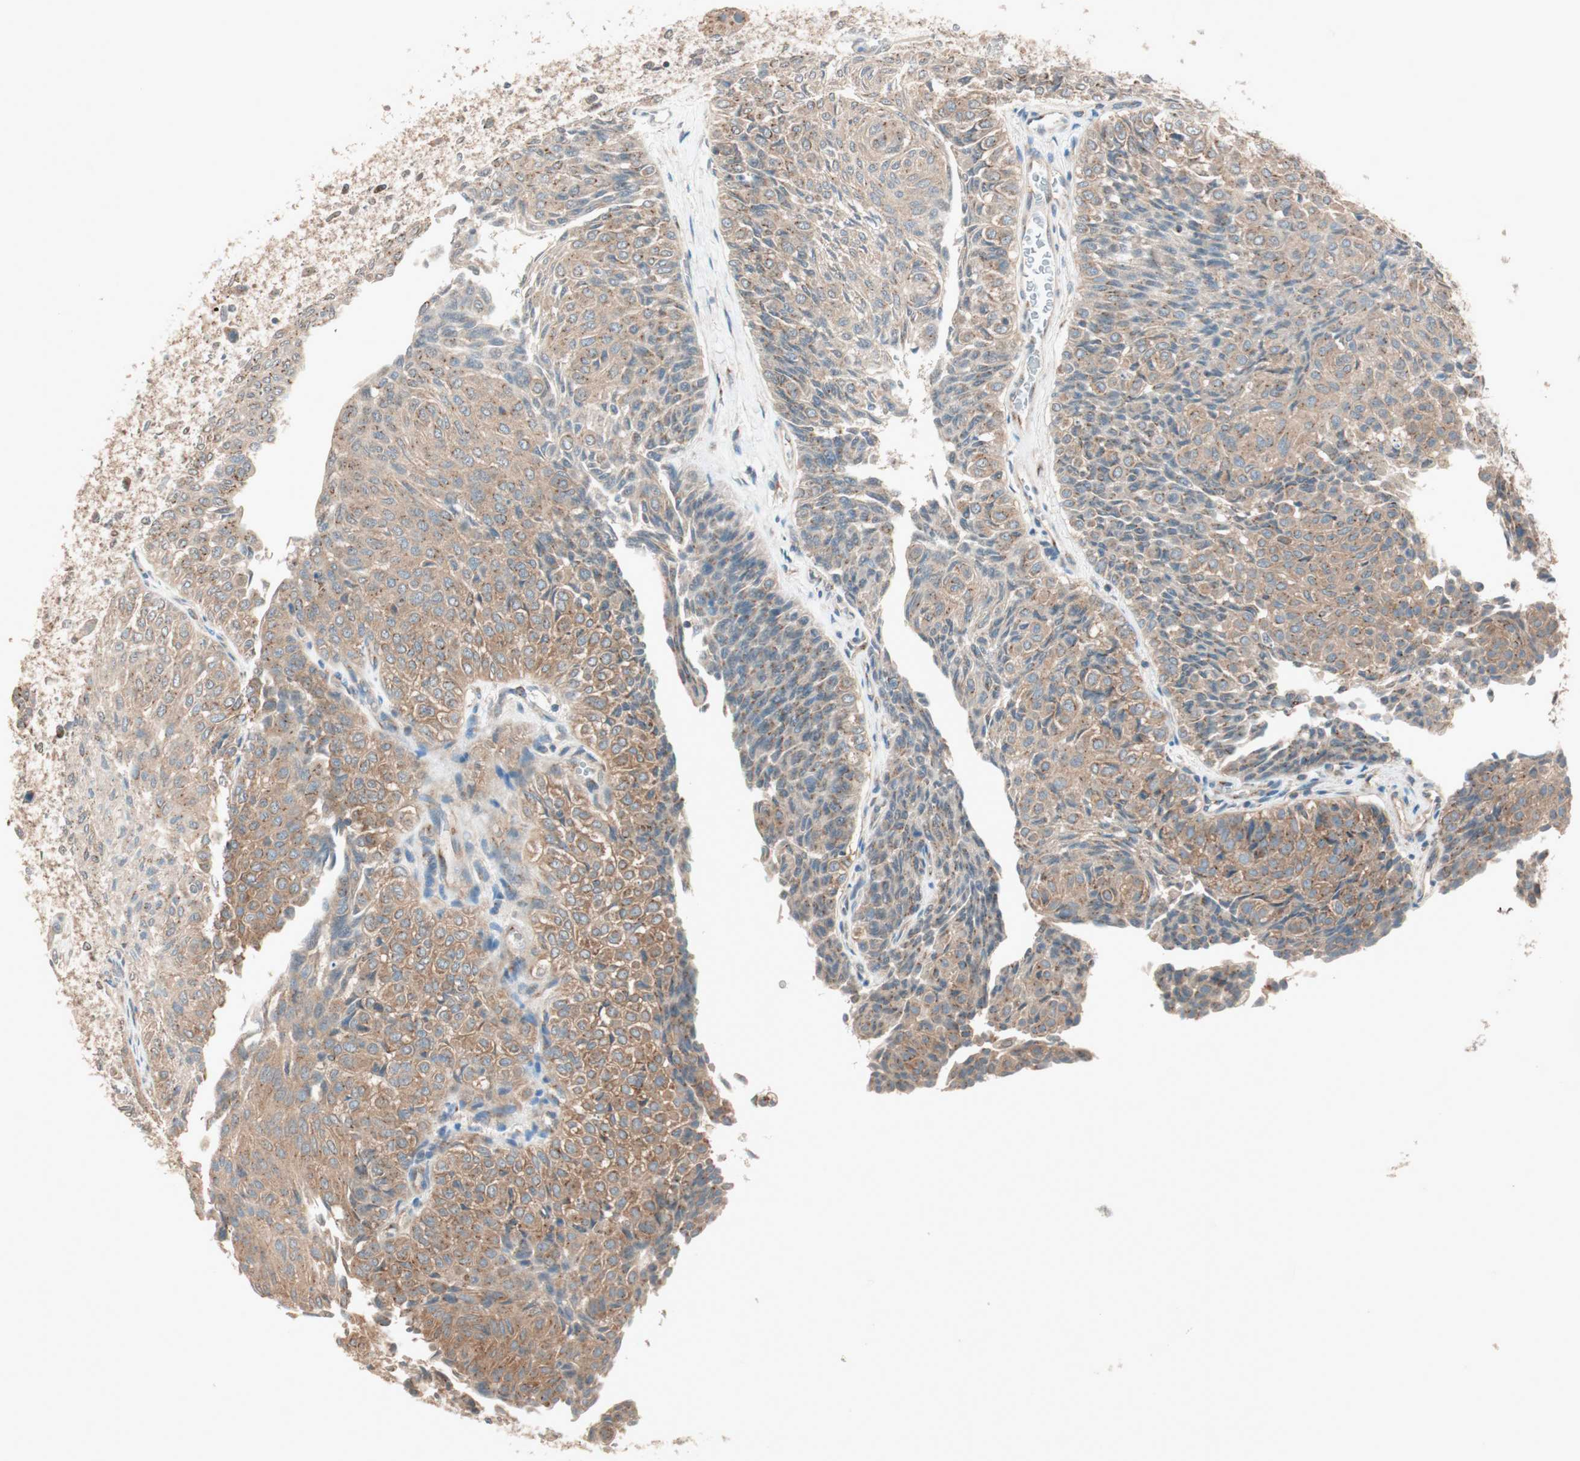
{"staining": {"intensity": "moderate", "quantity": "25%-75%", "location": "cytoplasmic/membranous"}, "tissue": "urothelial cancer", "cell_type": "Tumor cells", "image_type": "cancer", "snomed": [{"axis": "morphology", "description": "Urothelial carcinoma, Low grade"}, {"axis": "topography", "description": "Urinary bladder"}], "caption": "IHC staining of urothelial cancer, which displays medium levels of moderate cytoplasmic/membranous expression in about 25%-75% of tumor cells indicating moderate cytoplasmic/membranous protein expression. The staining was performed using DAB (3,3'-diaminobenzidine) (brown) for protein detection and nuclei were counterstained in hematoxylin (blue).", "gene": "SEC16A", "patient": {"sex": "male", "age": 78}}